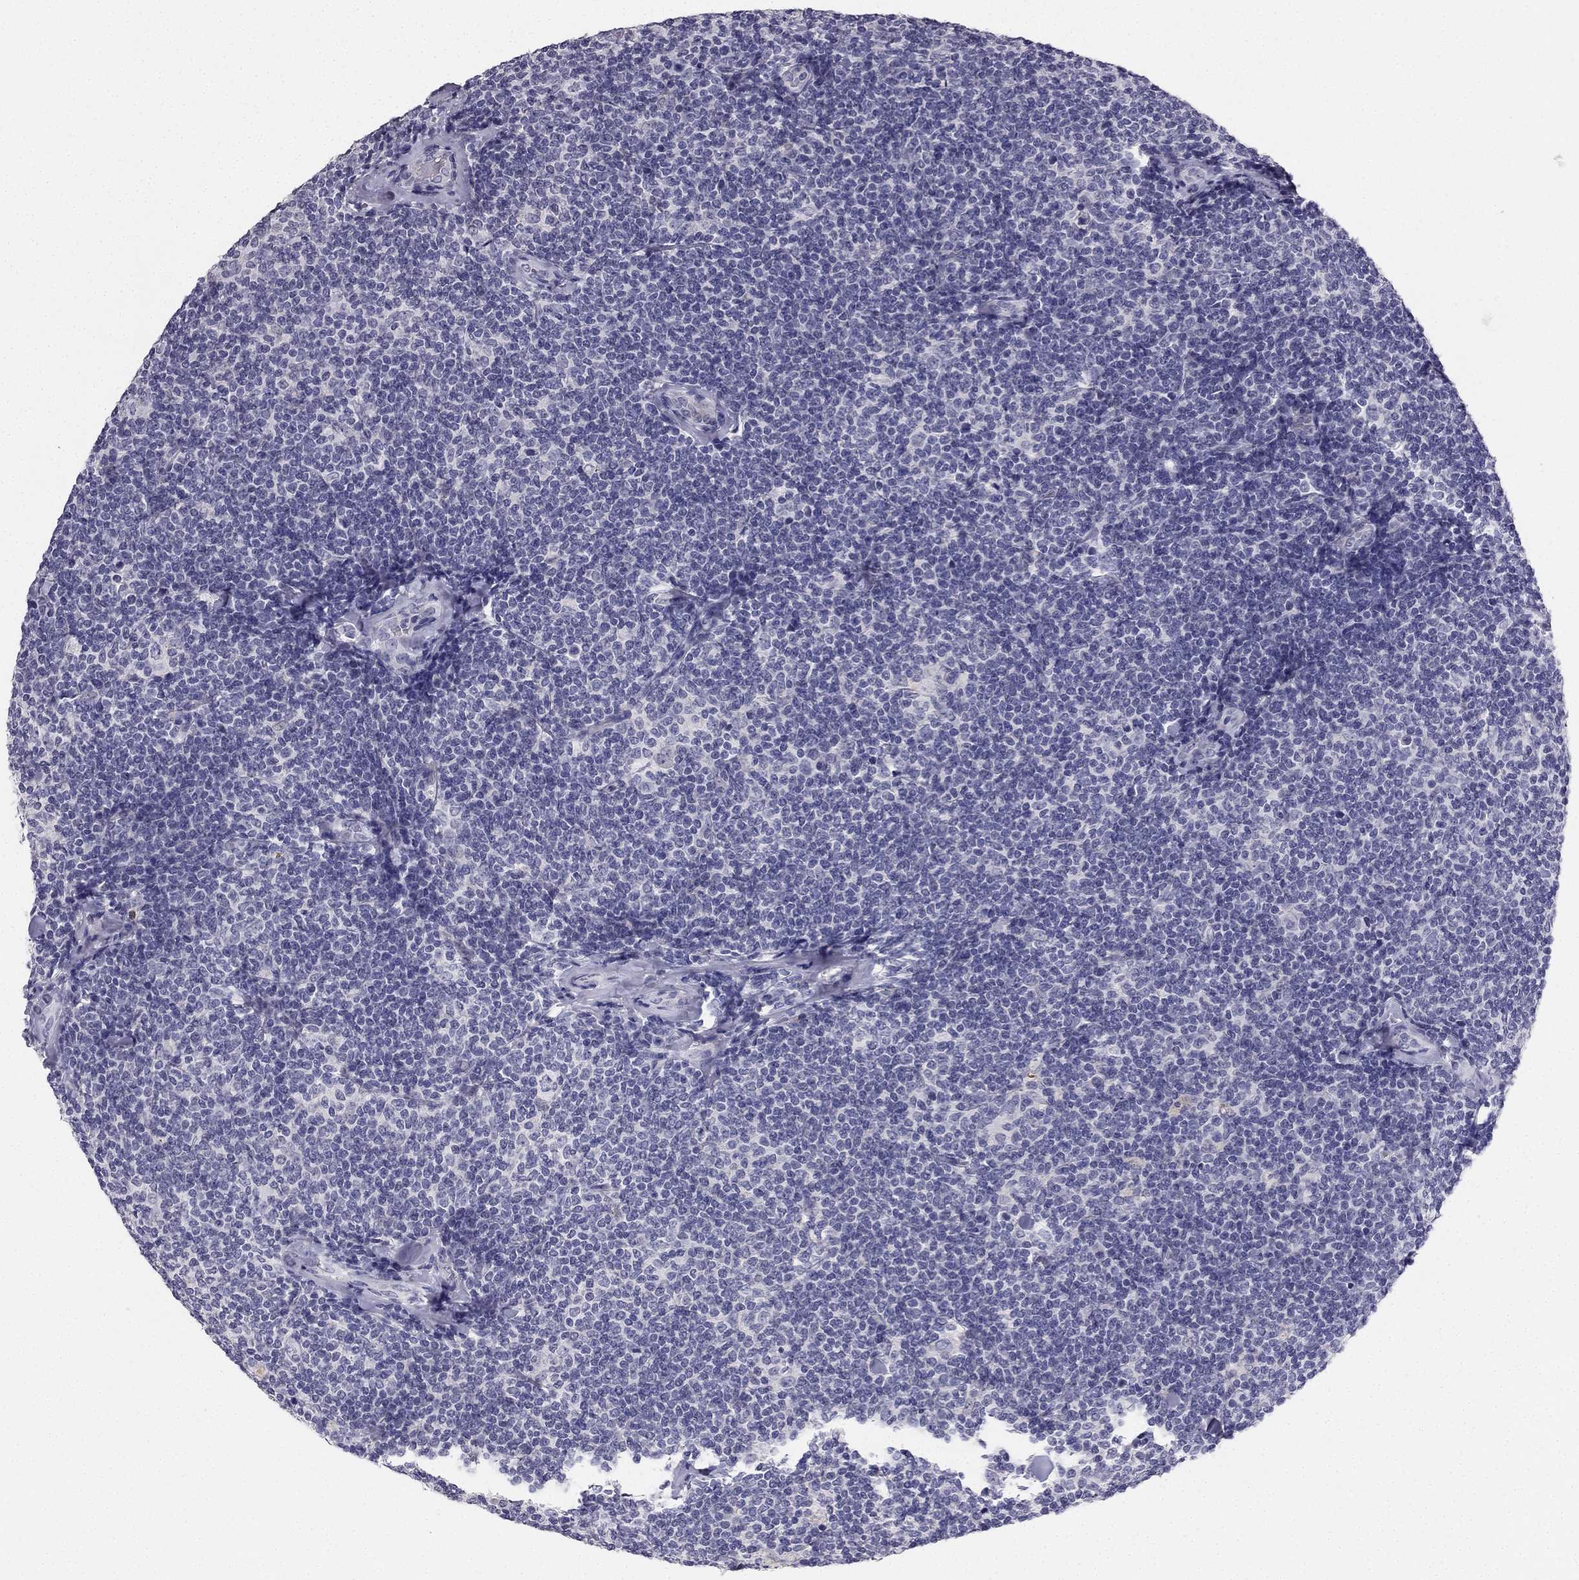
{"staining": {"intensity": "negative", "quantity": "none", "location": "none"}, "tissue": "lymphoma", "cell_type": "Tumor cells", "image_type": "cancer", "snomed": [{"axis": "morphology", "description": "Malignant lymphoma, non-Hodgkin's type, Low grade"}, {"axis": "topography", "description": "Lymph node"}], "caption": "Tumor cells are negative for protein expression in human lymphoma. Brightfield microscopy of immunohistochemistry stained with DAB (3,3'-diaminobenzidine) (brown) and hematoxylin (blue), captured at high magnification.", "gene": "CALB2", "patient": {"sex": "female", "age": 56}}